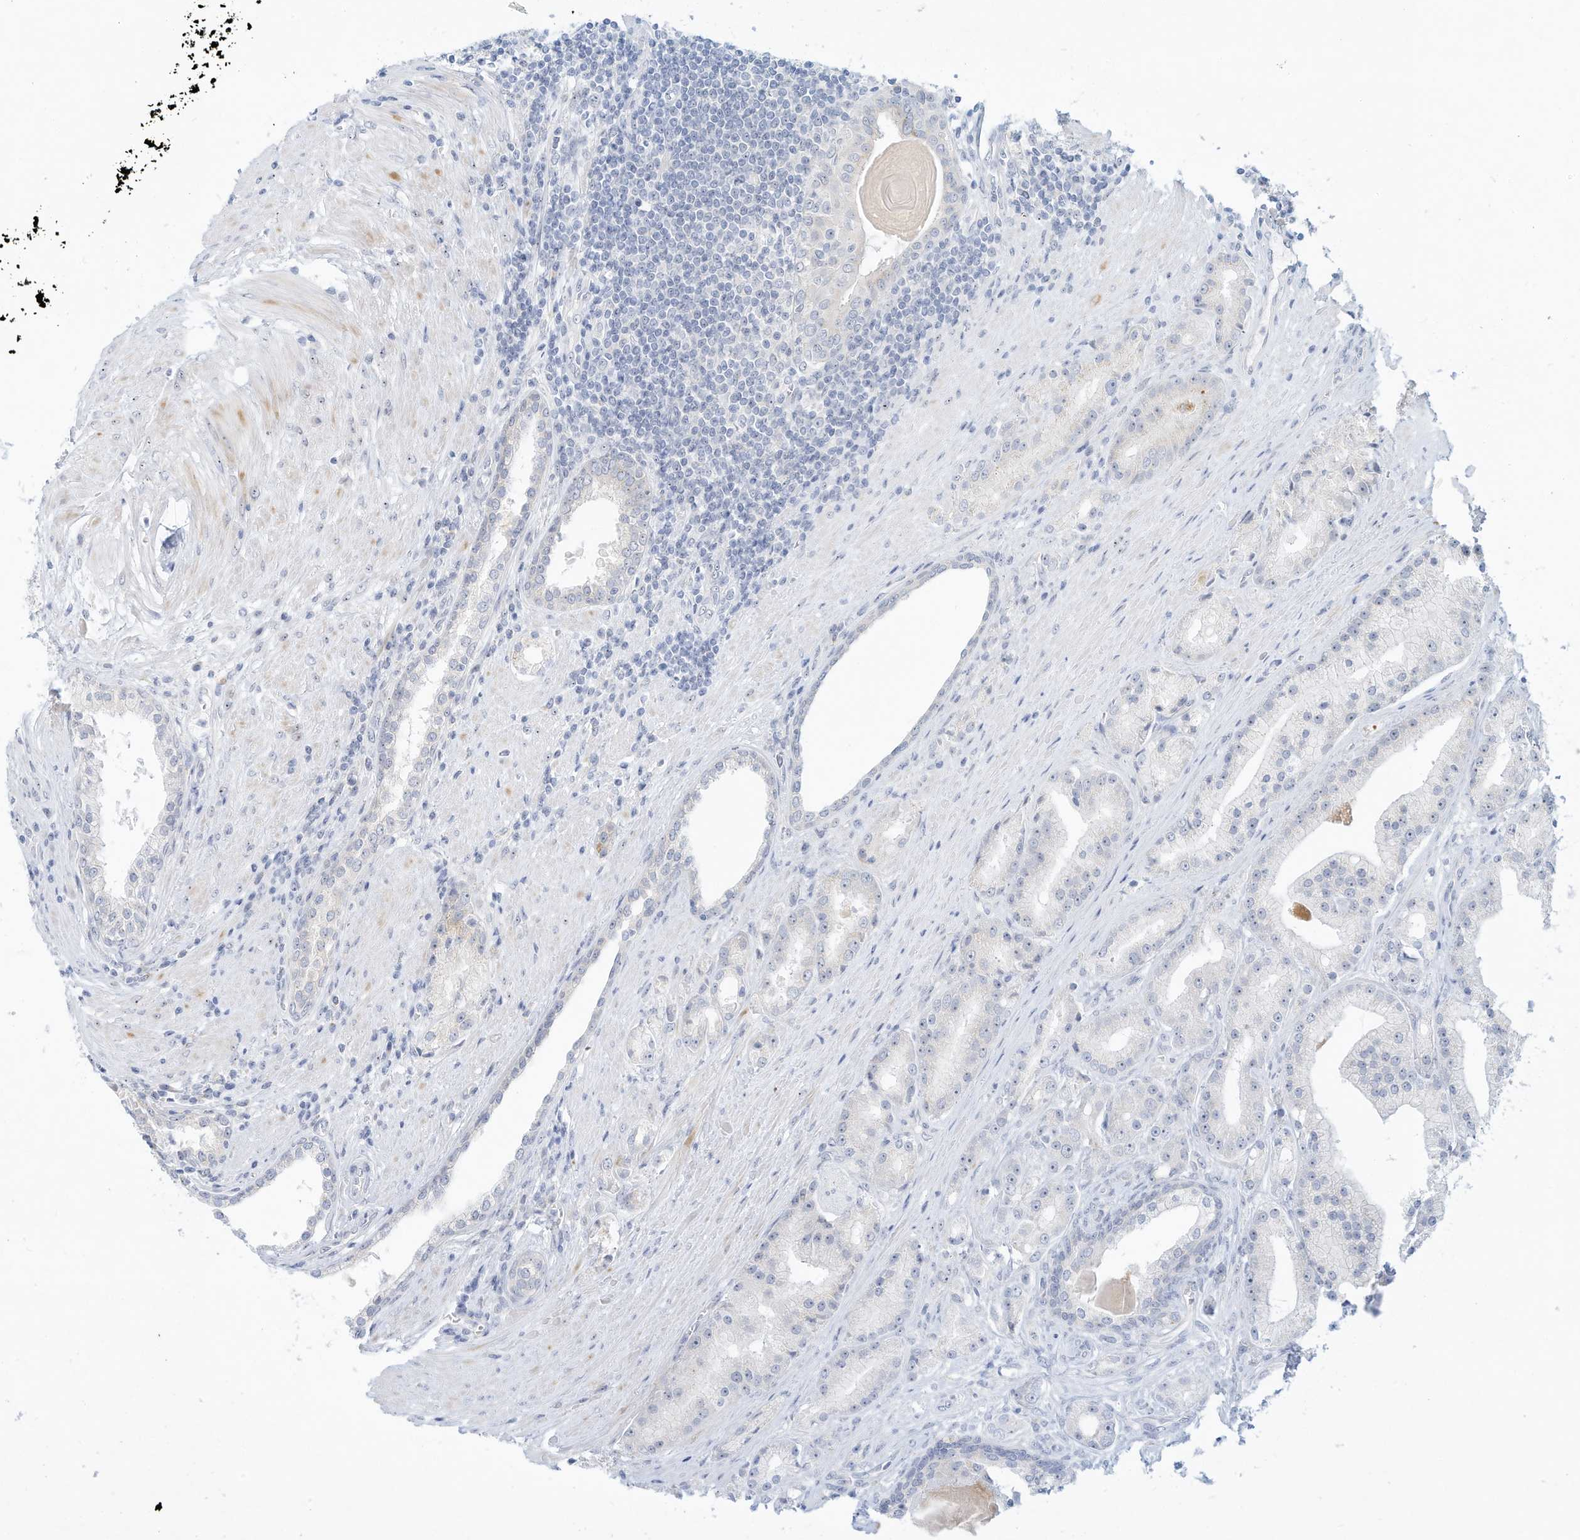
{"staining": {"intensity": "negative", "quantity": "none", "location": "none"}, "tissue": "prostate cancer", "cell_type": "Tumor cells", "image_type": "cancer", "snomed": [{"axis": "morphology", "description": "Adenocarcinoma, Low grade"}, {"axis": "topography", "description": "Prostate"}], "caption": "Immunohistochemical staining of human adenocarcinoma (low-grade) (prostate) exhibits no significant staining in tumor cells. (DAB immunohistochemistry with hematoxylin counter stain).", "gene": "PAK6", "patient": {"sex": "male", "age": 67}}